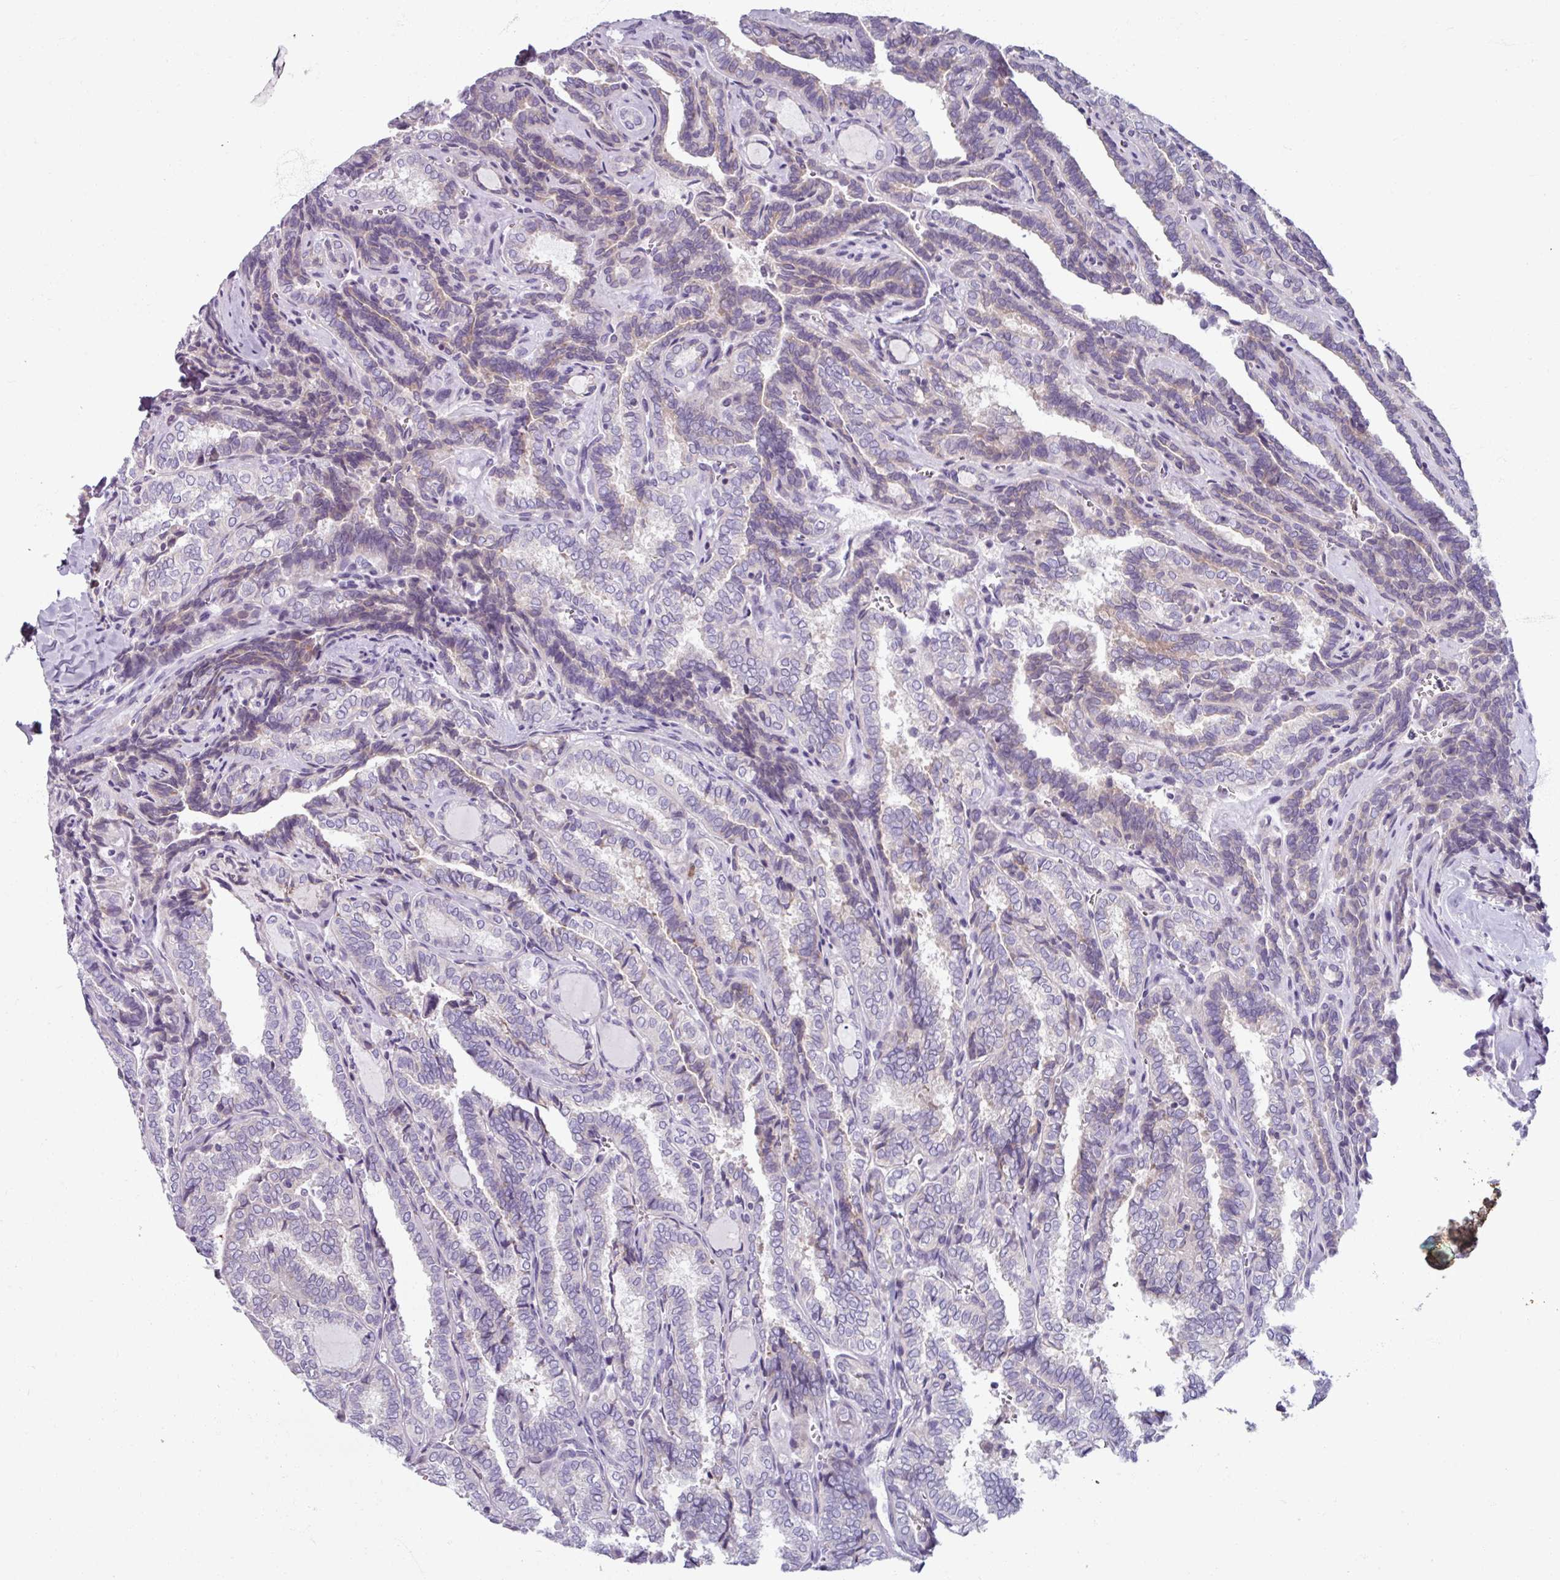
{"staining": {"intensity": "weak", "quantity": "<25%", "location": "cytoplasmic/membranous"}, "tissue": "thyroid cancer", "cell_type": "Tumor cells", "image_type": "cancer", "snomed": [{"axis": "morphology", "description": "Papillary adenocarcinoma, NOS"}, {"axis": "topography", "description": "Thyroid gland"}], "caption": "Immunohistochemistry image of neoplastic tissue: thyroid cancer stained with DAB (3,3'-diaminobenzidine) reveals no significant protein expression in tumor cells.", "gene": "SMIM11", "patient": {"sex": "female", "age": 30}}